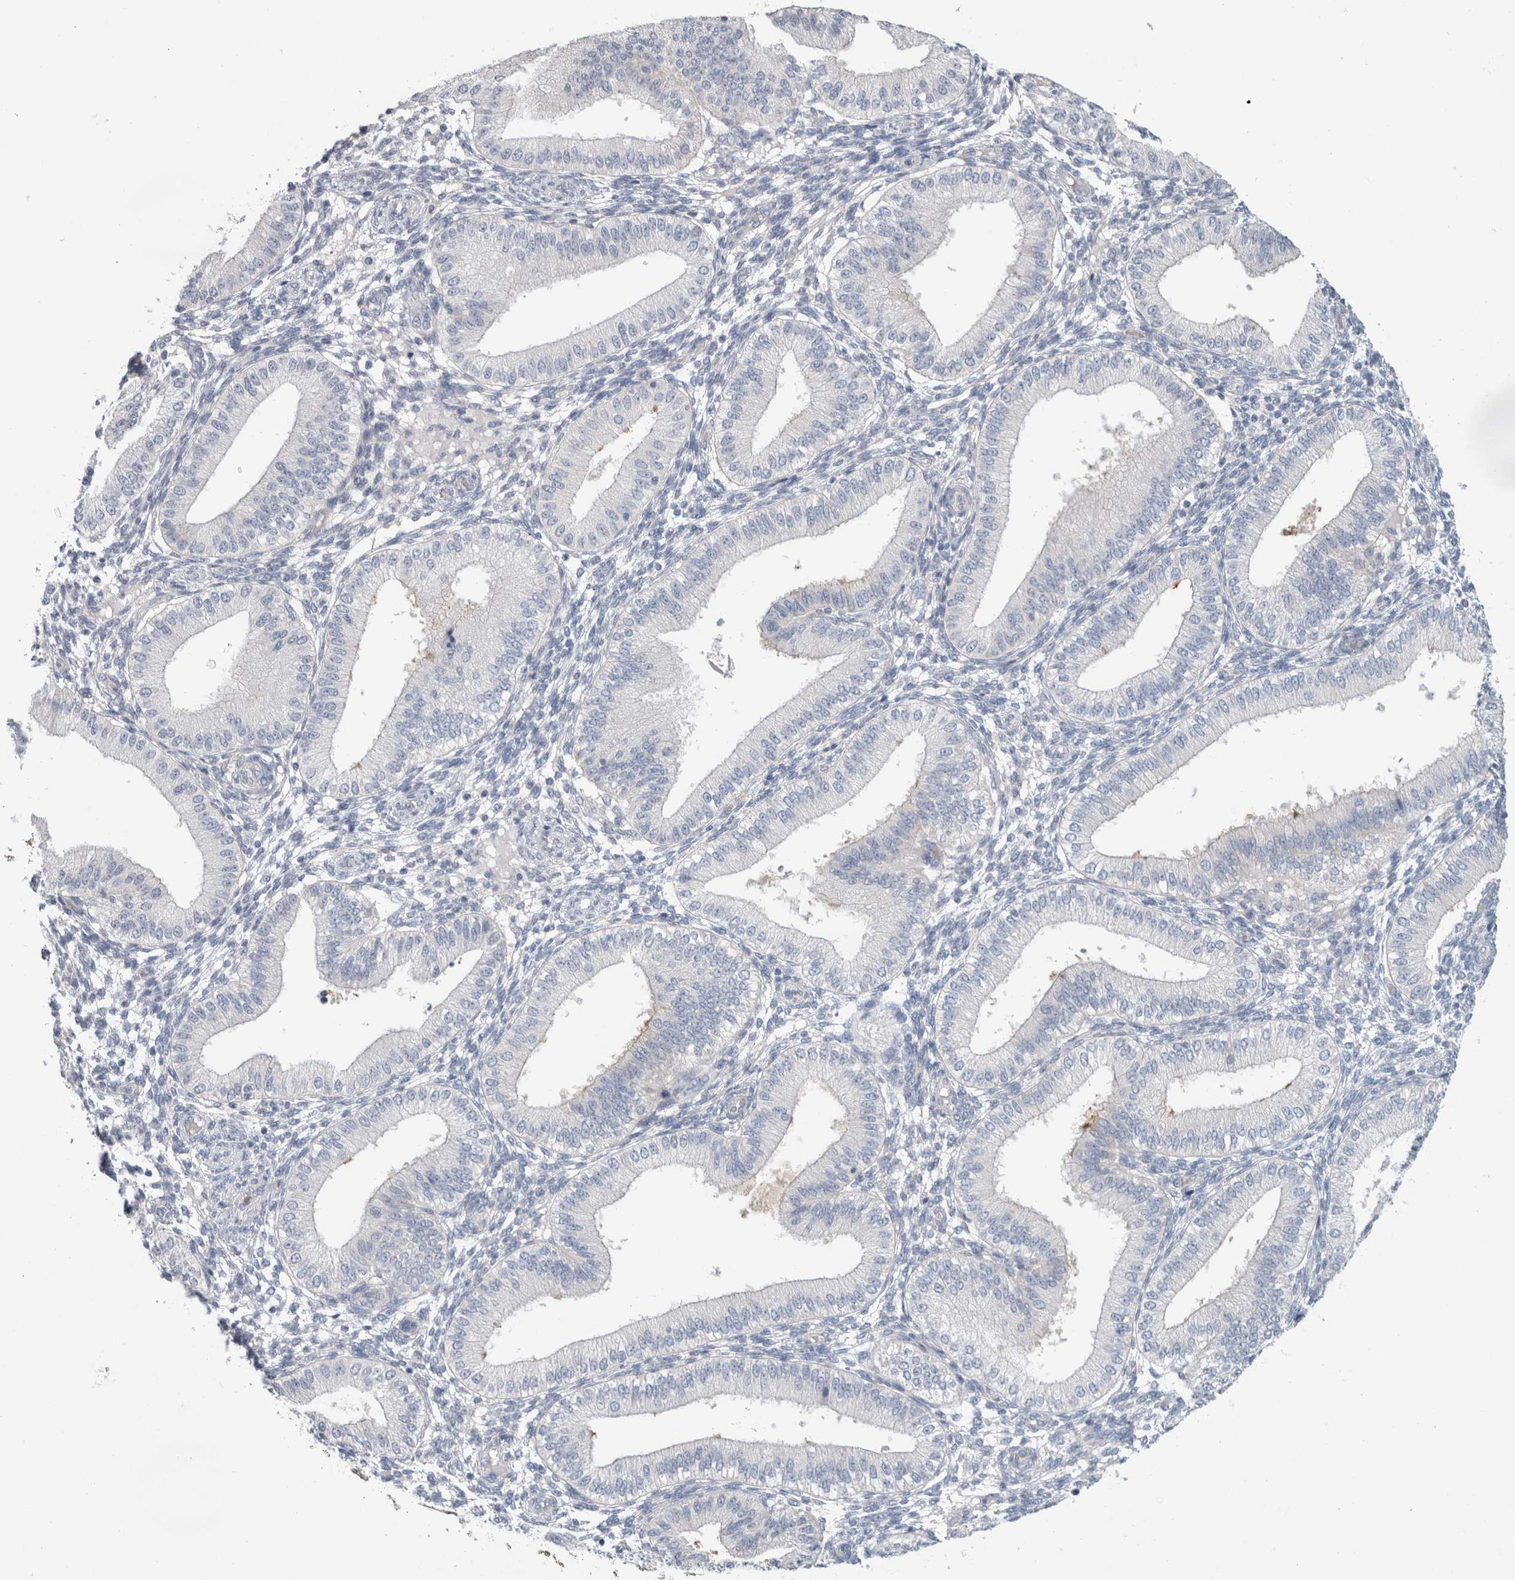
{"staining": {"intensity": "negative", "quantity": "none", "location": "none"}, "tissue": "endometrium", "cell_type": "Cells in endometrial stroma", "image_type": "normal", "snomed": [{"axis": "morphology", "description": "Normal tissue, NOS"}, {"axis": "topography", "description": "Endometrium"}], "caption": "Unremarkable endometrium was stained to show a protein in brown. There is no significant positivity in cells in endometrial stroma.", "gene": "CD55", "patient": {"sex": "female", "age": 39}}